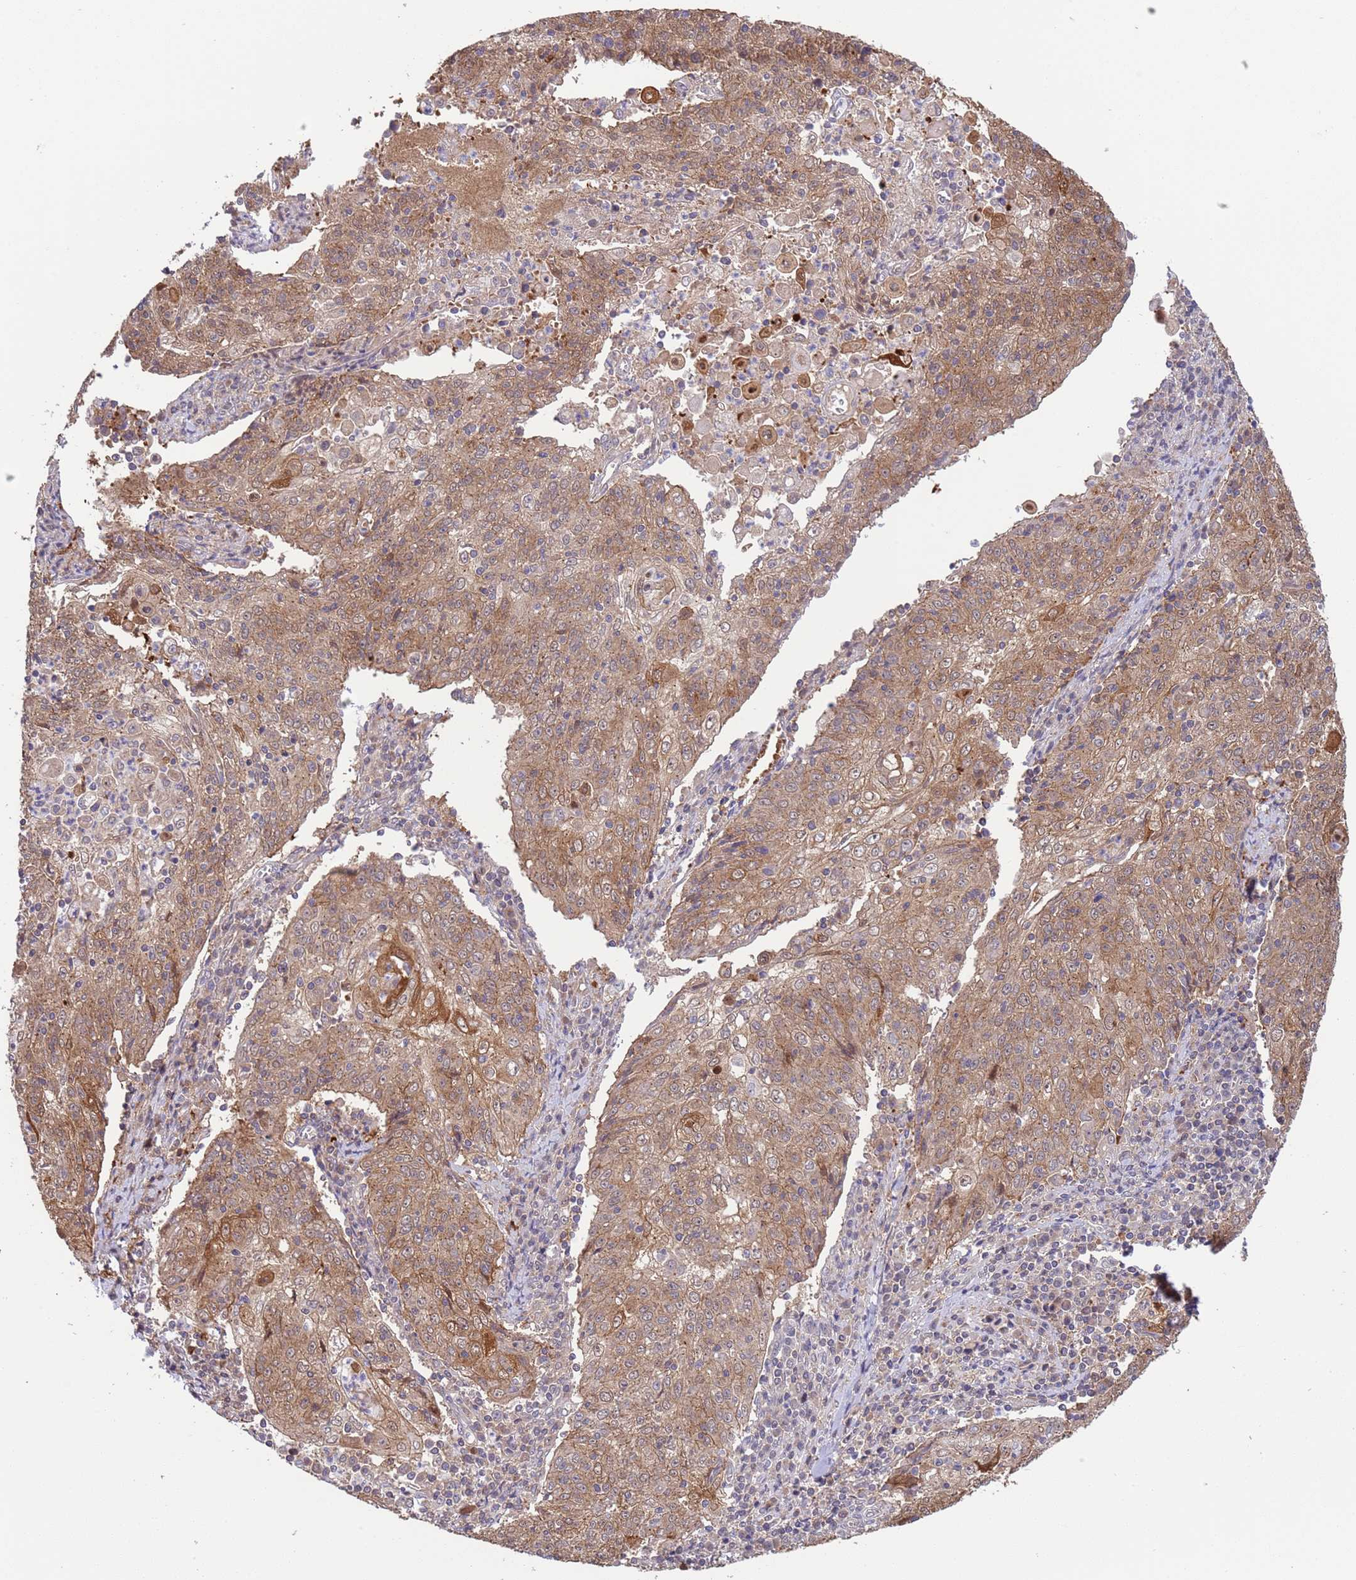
{"staining": {"intensity": "moderate", "quantity": ">75%", "location": "cytoplasmic/membranous"}, "tissue": "cervical cancer", "cell_type": "Tumor cells", "image_type": "cancer", "snomed": [{"axis": "morphology", "description": "Squamous cell carcinoma, NOS"}, {"axis": "topography", "description": "Cervix"}], "caption": "High-power microscopy captured an immunohistochemistry image of cervical cancer, revealing moderate cytoplasmic/membranous positivity in about >75% of tumor cells.", "gene": "GJA10", "patient": {"sex": "female", "age": 48}}